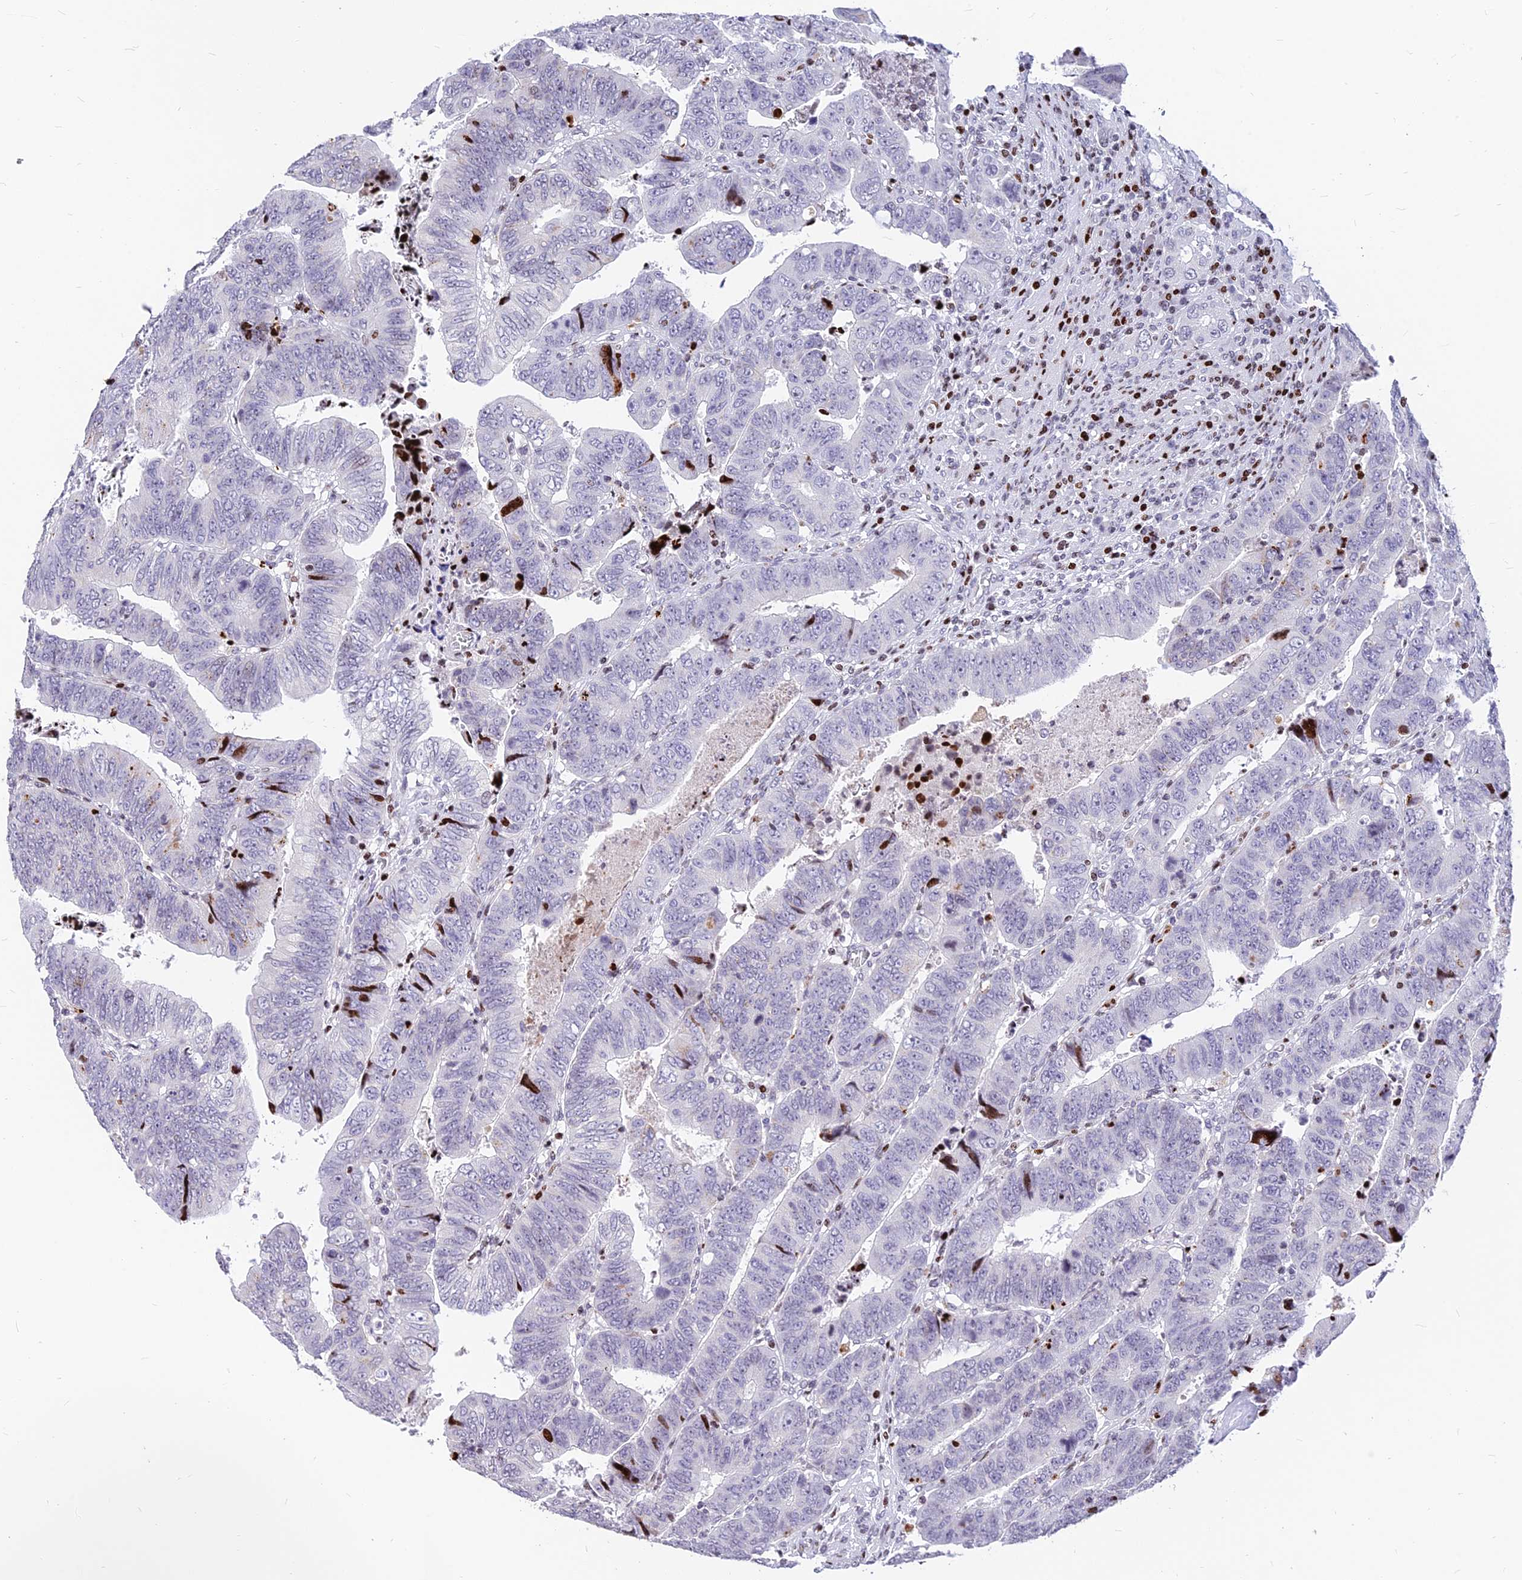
{"staining": {"intensity": "strong", "quantity": "<25%", "location": "nuclear"}, "tissue": "colorectal cancer", "cell_type": "Tumor cells", "image_type": "cancer", "snomed": [{"axis": "morphology", "description": "Normal tissue, NOS"}, {"axis": "morphology", "description": "Adenocarcinoma, NOS"}, {"axis": "topography", "description": "Rectum"}], "caption": "About <25% of tumor cells in adenocarcinoma (colorectal) reveal strong nuclear protein expression as visualized by brown immunohistochemical staining.", "gene": "PRPS1", "patient": {"sex": "female", "age": 65}}